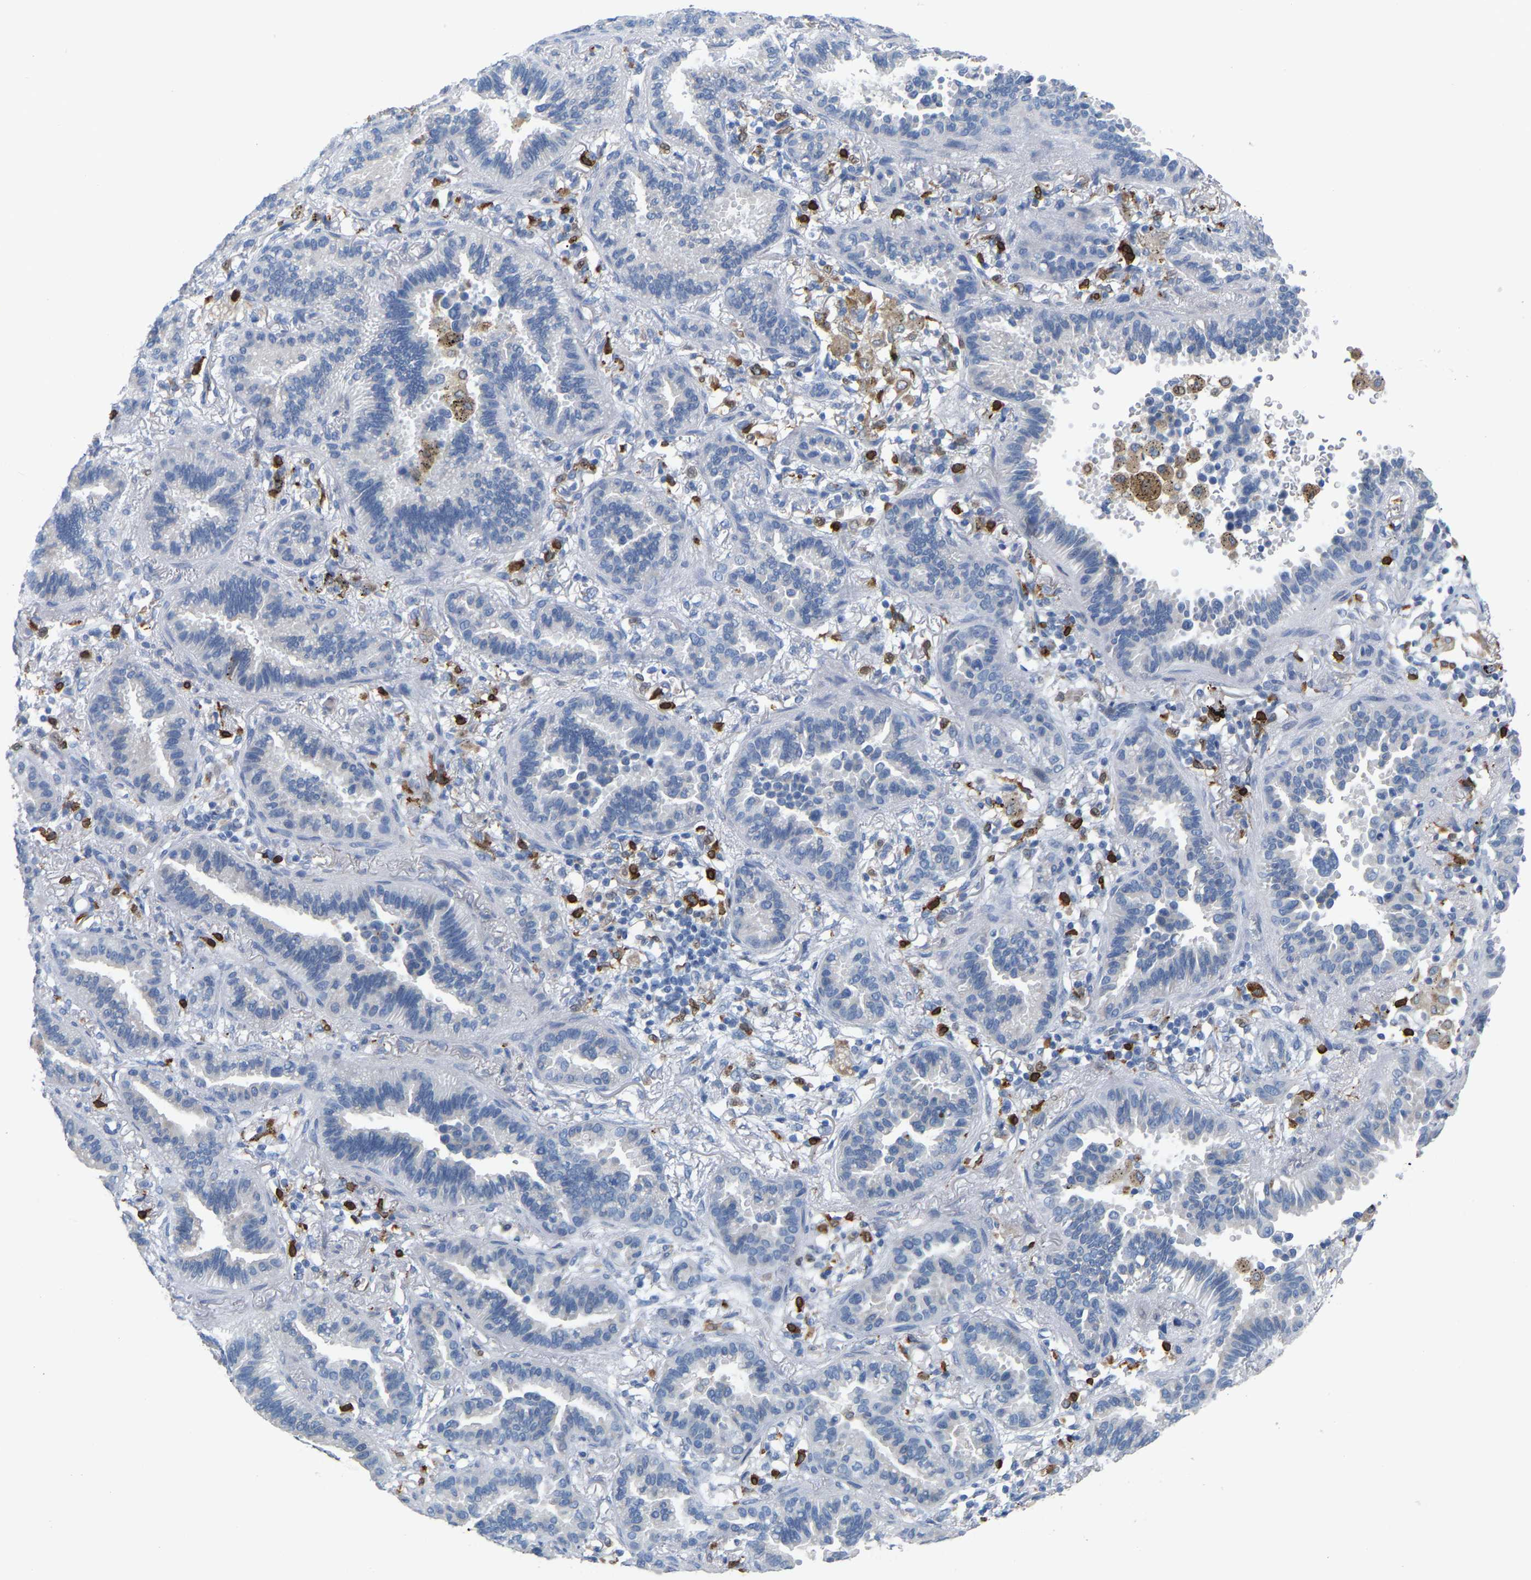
{"staining": {"intensity": "negative", "quantity": "none", "location": "none"}, "tissue": "lung cancer", "cell_type": "Tumor cells", "image_type": "cancer", "snomed": [{"axis": "morphology", "description": "Normal tissue, NOS"}, {"axis": "morphology", "description": "Adenocarcinoma, NOS"}, {"axis": "topography", "description": "Lung"}], "caption": "Immunohistochemistry micrograph of human lung adenocarcinoma stained for a protein (brown), which exhibits no positivity in tumor cells. (Immunohistochemistry (ihc), brightfield microscopy, high magnification).", "gene": "PTGS1", "patient": {"sex": "male", "age": 59}}